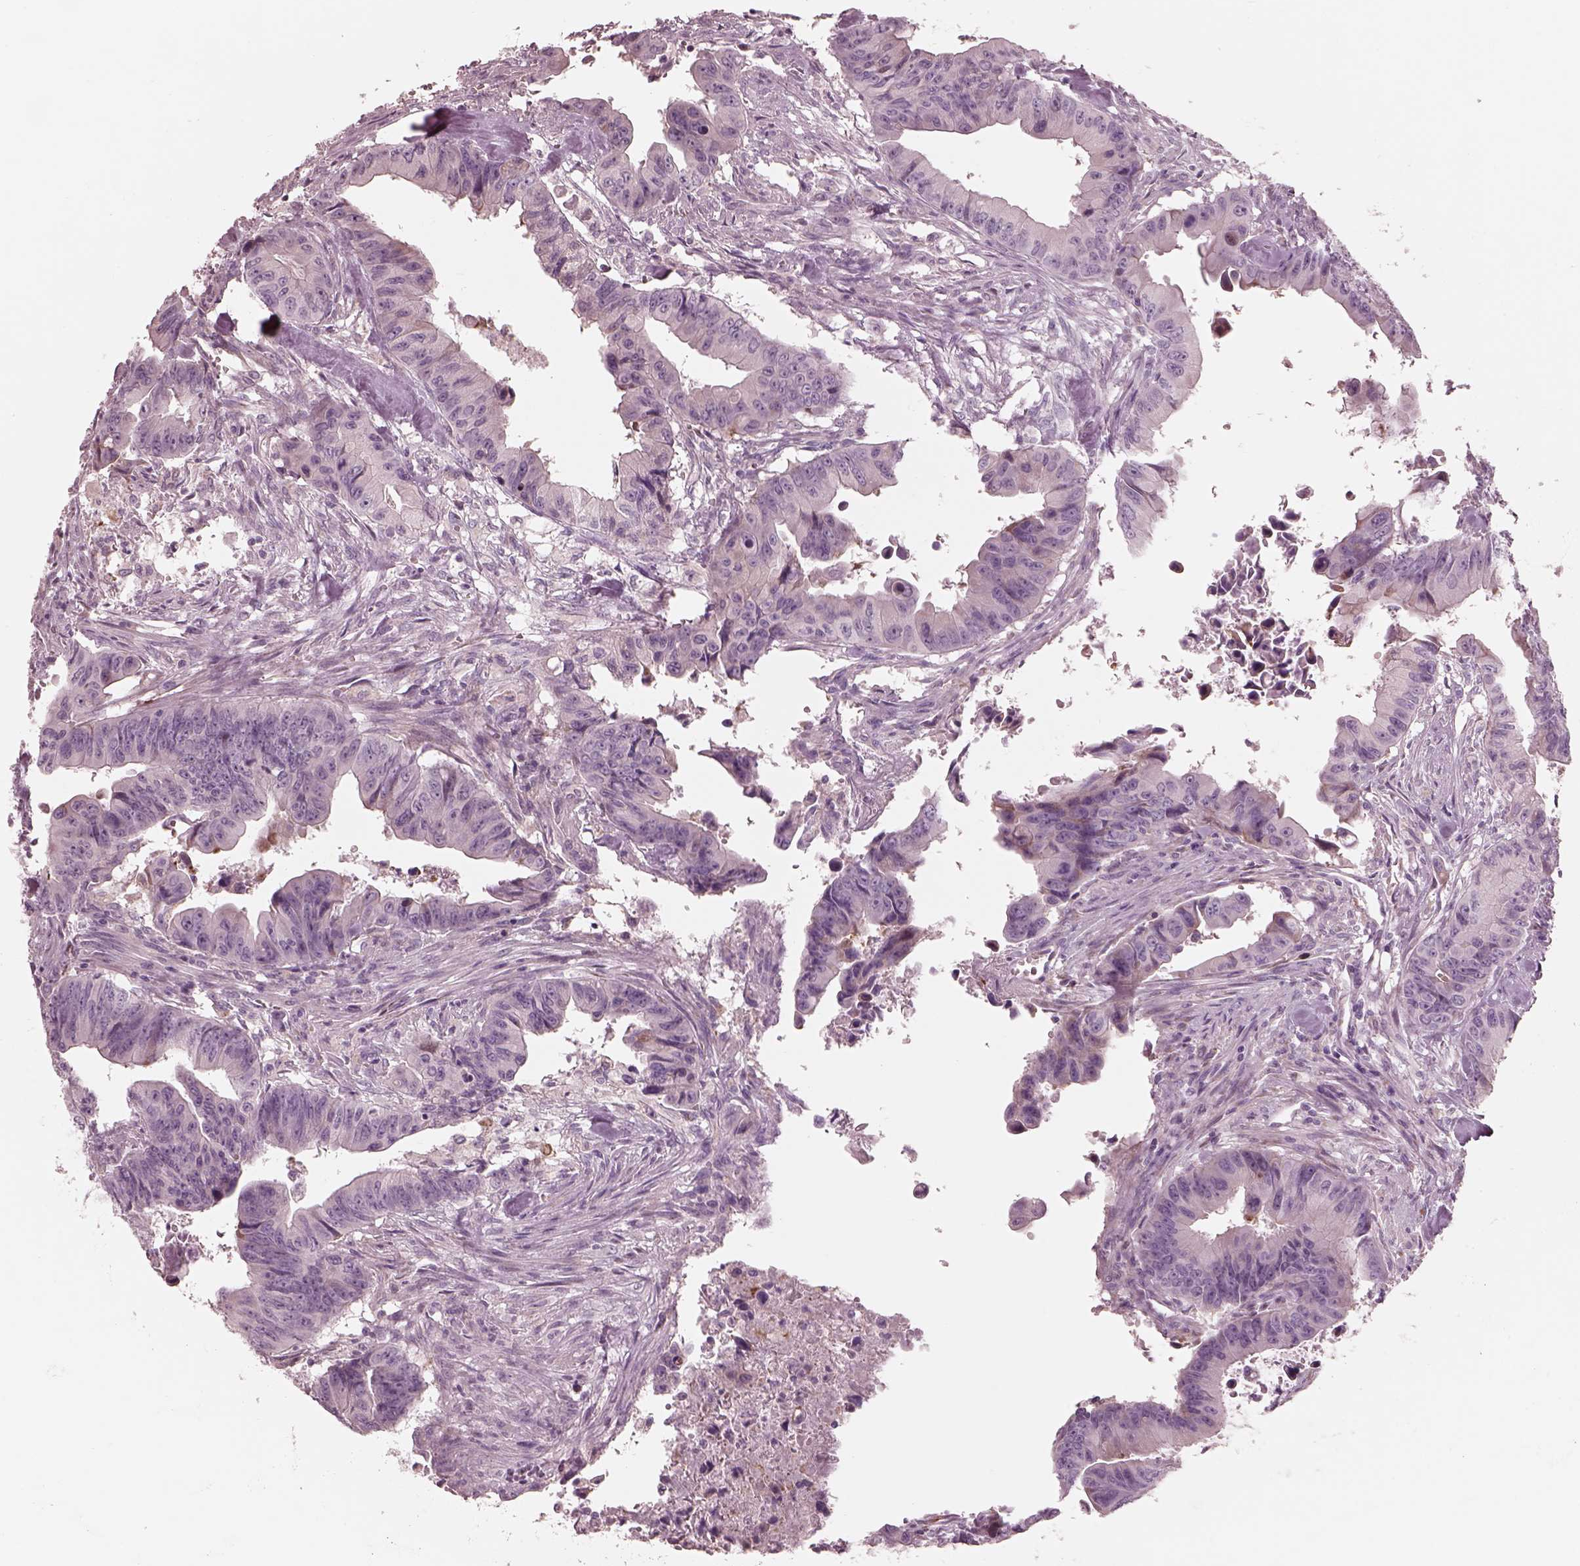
{"staining": {"intensity": "negative", "quantity": "none", "location": "none"}, "tissue": "colorectal cancer", "cell_type": "Tumor cells", "image_type": "cancer", "snomed": [{"axis": "morphology", "description": "Adenocarcinoma, NOS"}, {"axis": "topography", "description": "Colon"}], "caption": "DAB (3,3'-diaminobenzidine) immunohistochemical staining of human colorectal adenocarcinoma reveals no significant staining in tumor cells. The staining is performed using DAB brown chromogen with nuclei counter-stained in using hematoxylin.", "gene": "CADM2", "patient": {"sex": "female", "age": 87}}